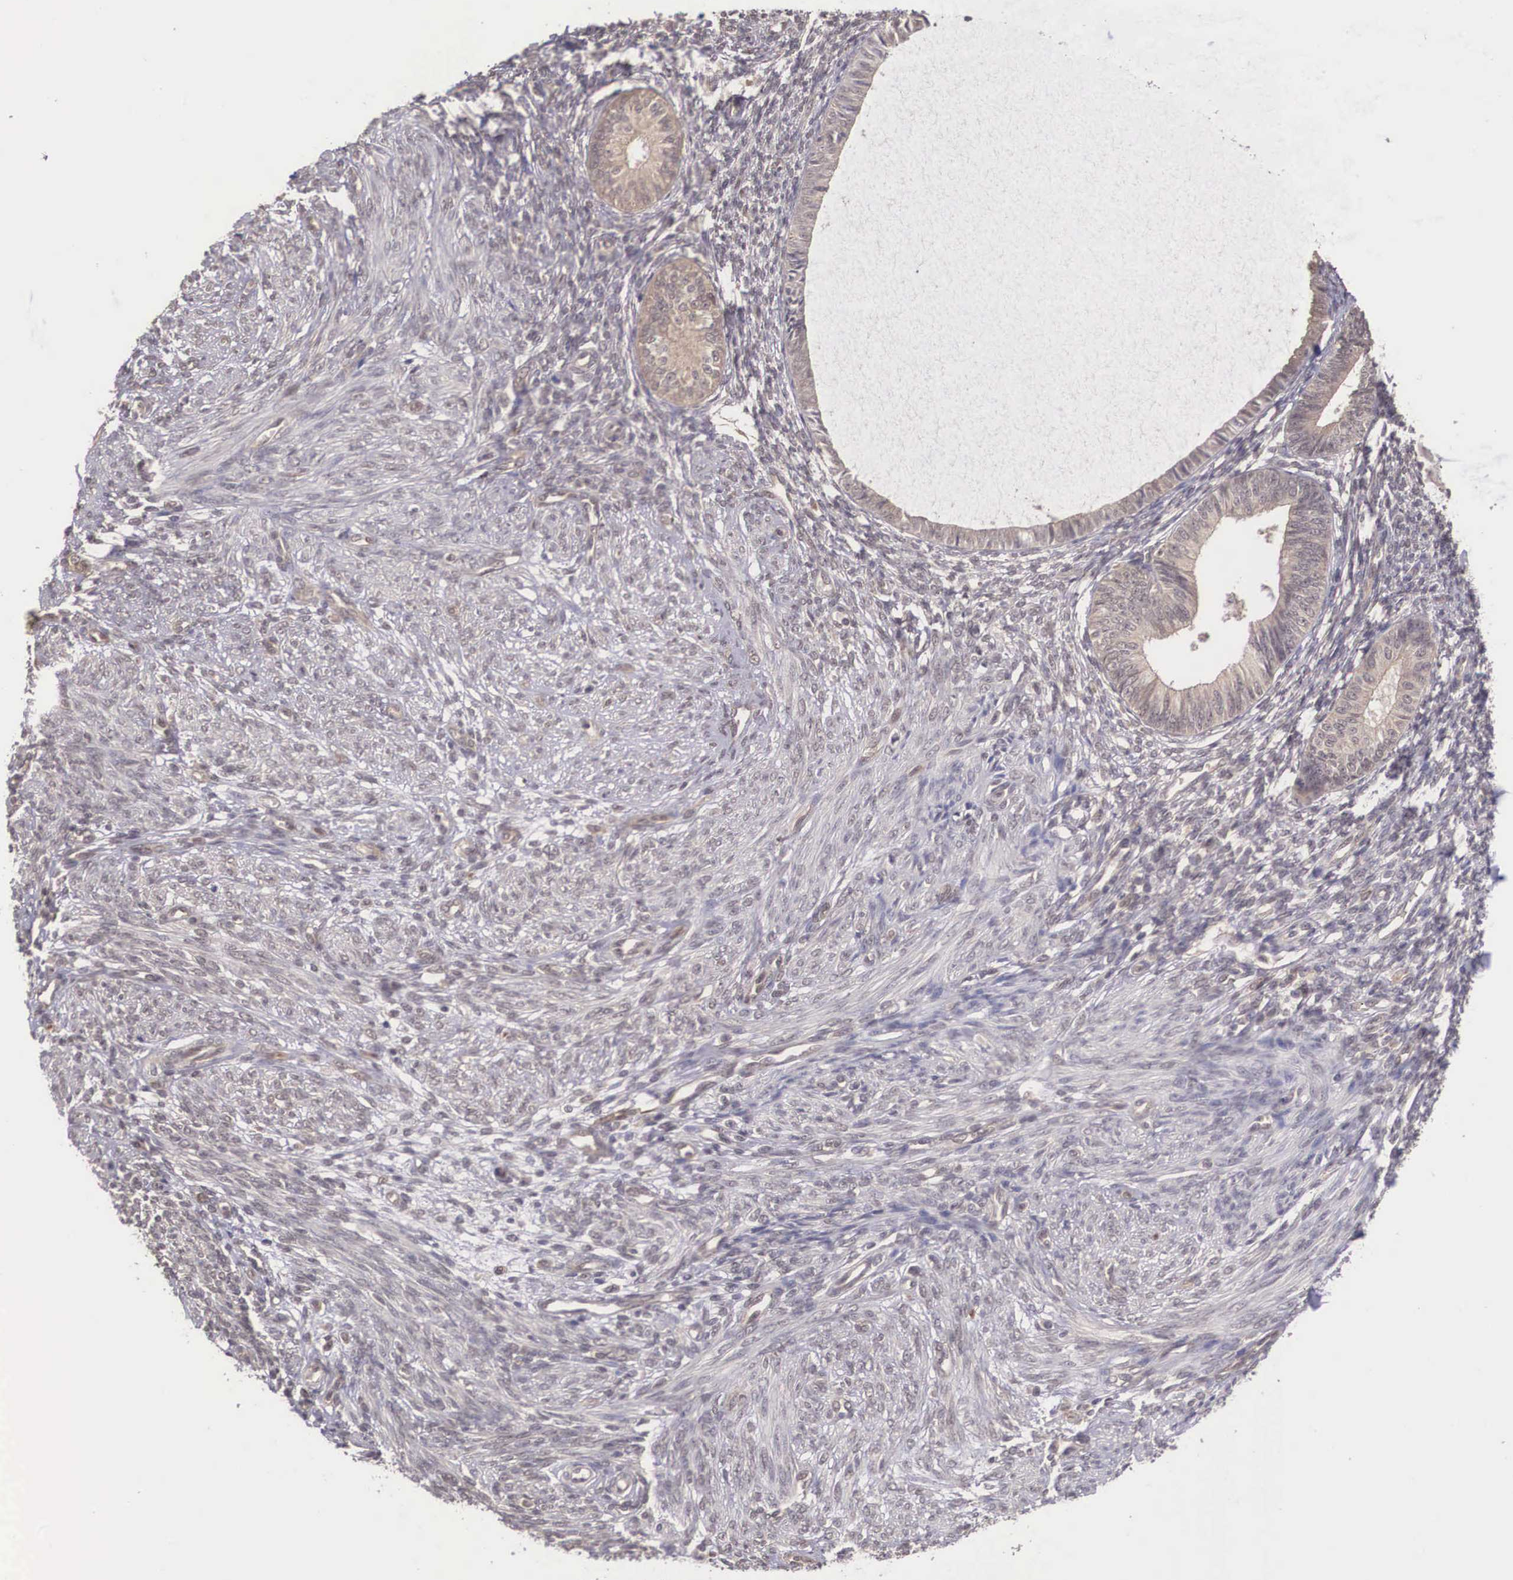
{"staining": {"intensity": "negative", "quantity": "none", "location": "none"}, "tissue": "endometrium", "cell_type": "Cells in endometrial stroma", "image_type": "normal", "snomed": [{"axis": "morphology", "description": "Normal tissue, NOS"}, {"axis": "topography", "description": "Endometrium"}], "caption": "This is an immunohistochemistry micrograph of normal human endometrium. There is no expression in cells in endometrial stroma.", "gene": "VASH1", "patient": {"sex": "female", "age": 82}}